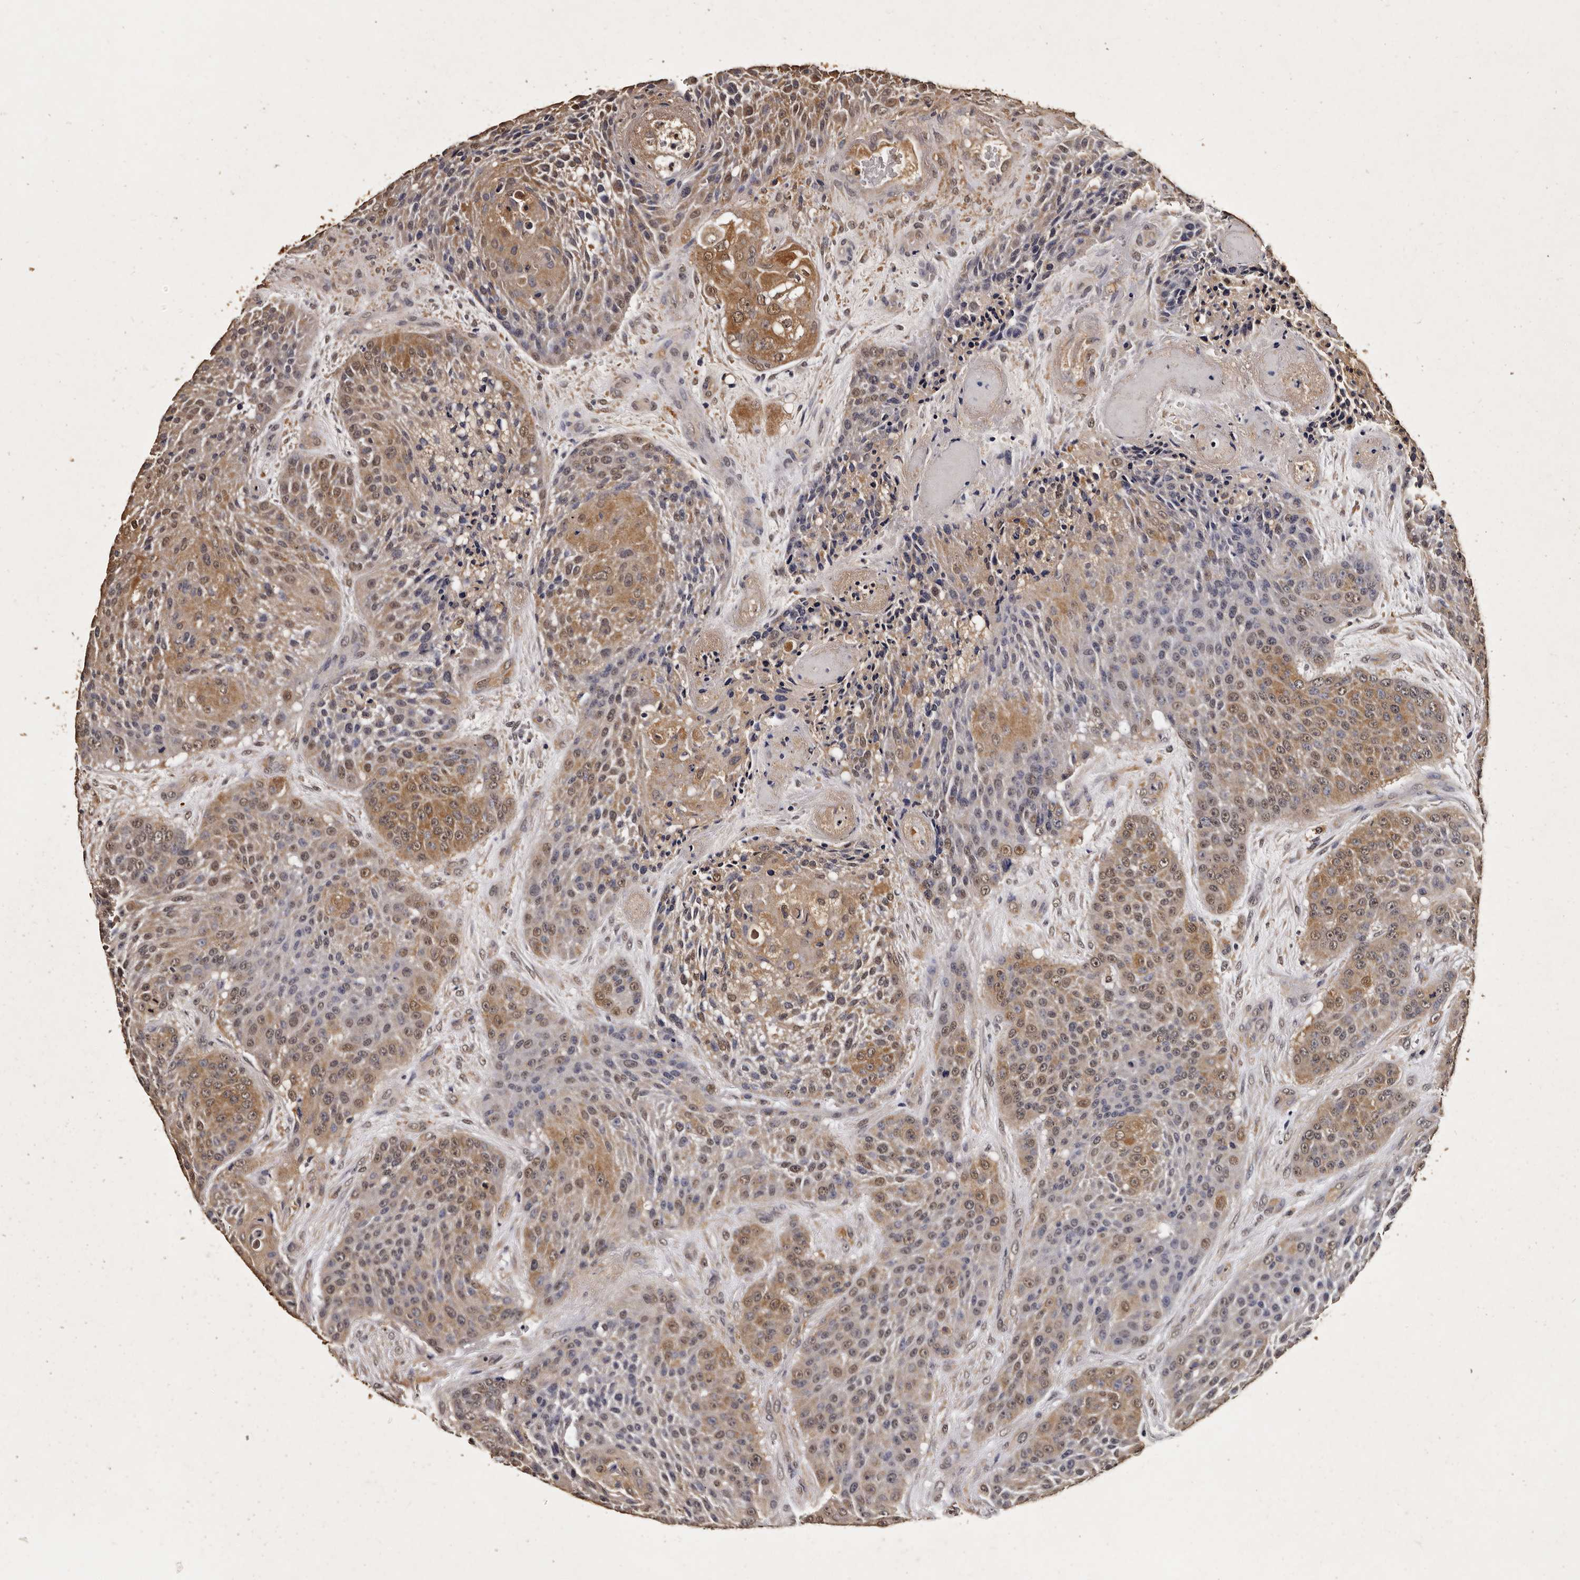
{"staining": {"intensity": "moderate", "quantity": "25%-75%", "location": "cytoplasmic/membranous,nuclear"}, "tissue": "urothelial cancer", "cell_type": "Tumor cells", "image_type": "cancer", "snomed": [{"axis": "morphology", "description": "Urothelial carcinoma, High grade"}, {"axis": "topography", "description": "Urinary bladder"}], "caption": "A micrograph of urothelial cancer stained for a protein shows moderate cytoplasmic/membranous and nuclear brown staining in tumor cells. Using DAB (3,3'-diaminobenzidine) (brown) and hematoxylin (blue) stains, captured at high magnification using brightfield microscopy.", "gene": "PARS2", "patient": {"sex": "female", "age": 63}}